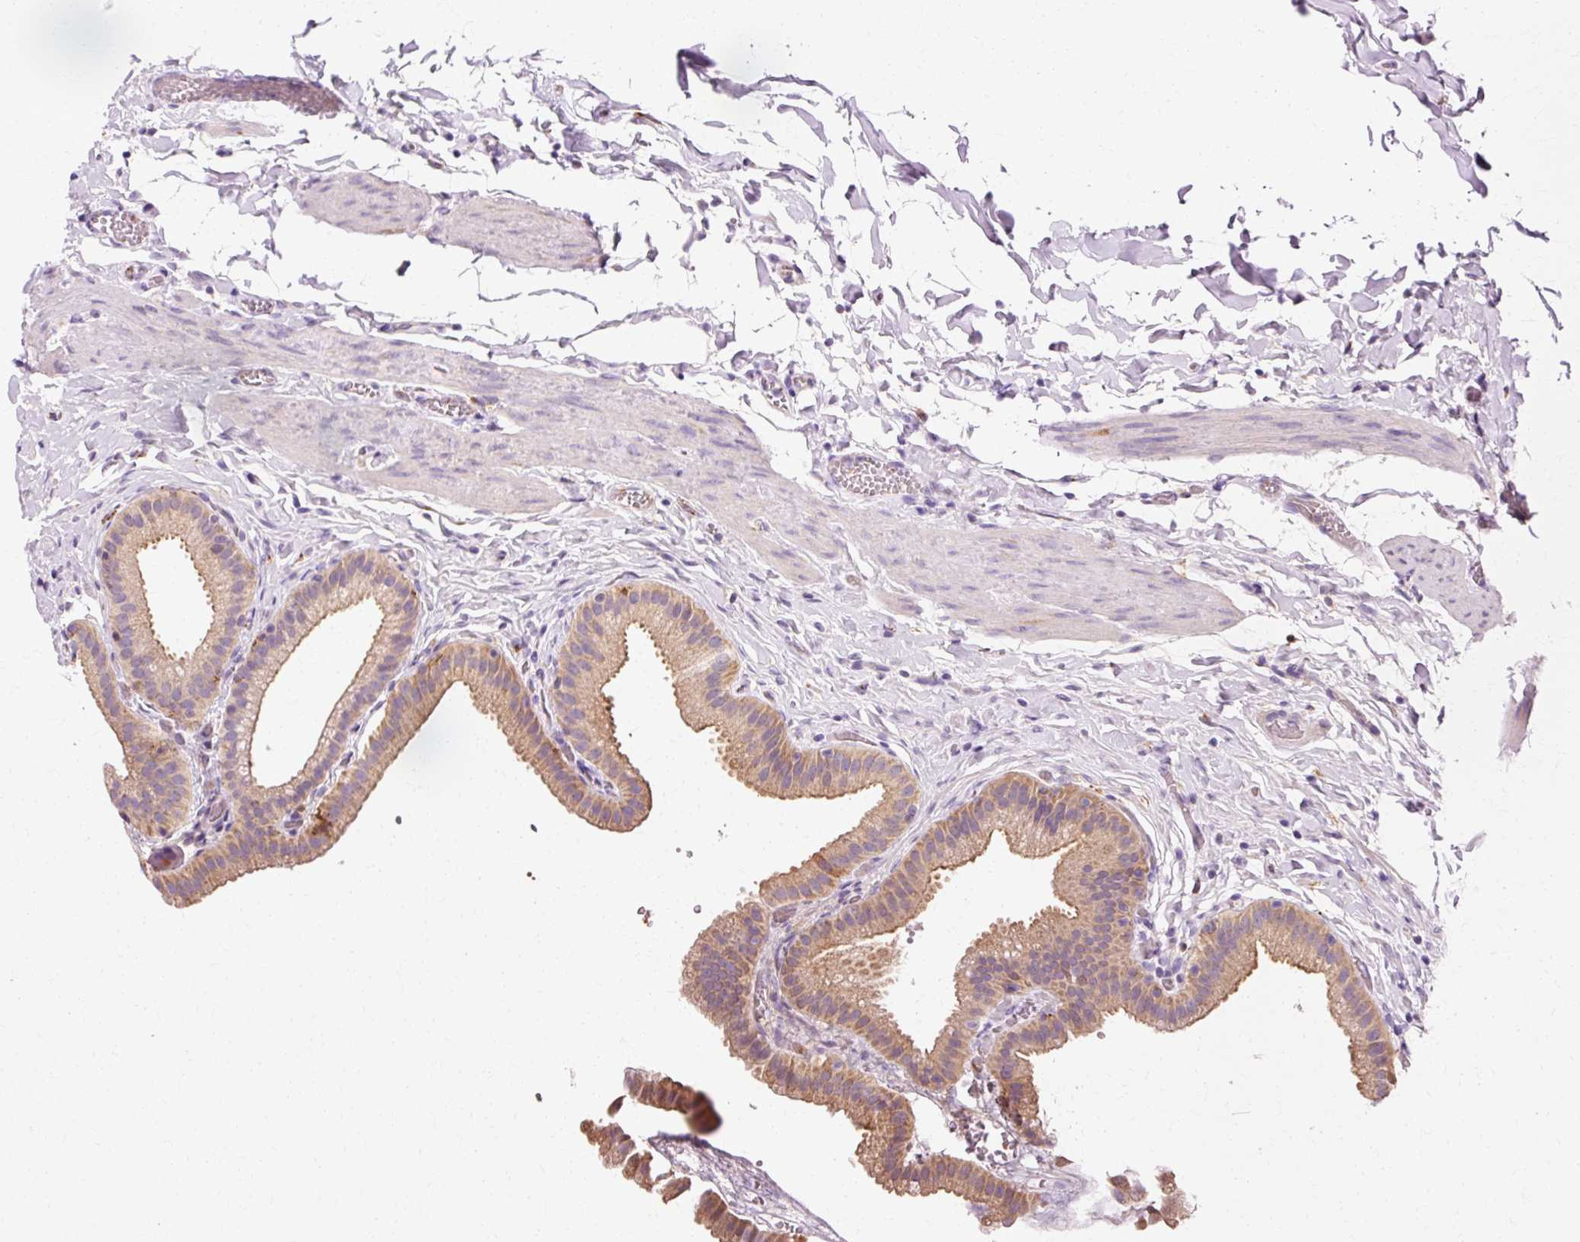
{"staining": {"intensity": "moderate", "quantity": ">75%", "location": "cytoplasmic/membranous"}, "tissue": "gallbladder", "cell_type": "Glandular cells", "image_type": "normal", "snomed": [{"axis": "morphology", "description": "Normal tissue, NOS"}, {"axis": "topography", "description": "Gallbladder"}], "caption": "Immunohistochemistry (IHC) of unremarkable human gallbladder exhibits medium levels of moderate cytoplasmic/membranous staining in about >75% of glandular cells.", "gene": "GPX1", "patient": {"sex": "female", "age": 63}}